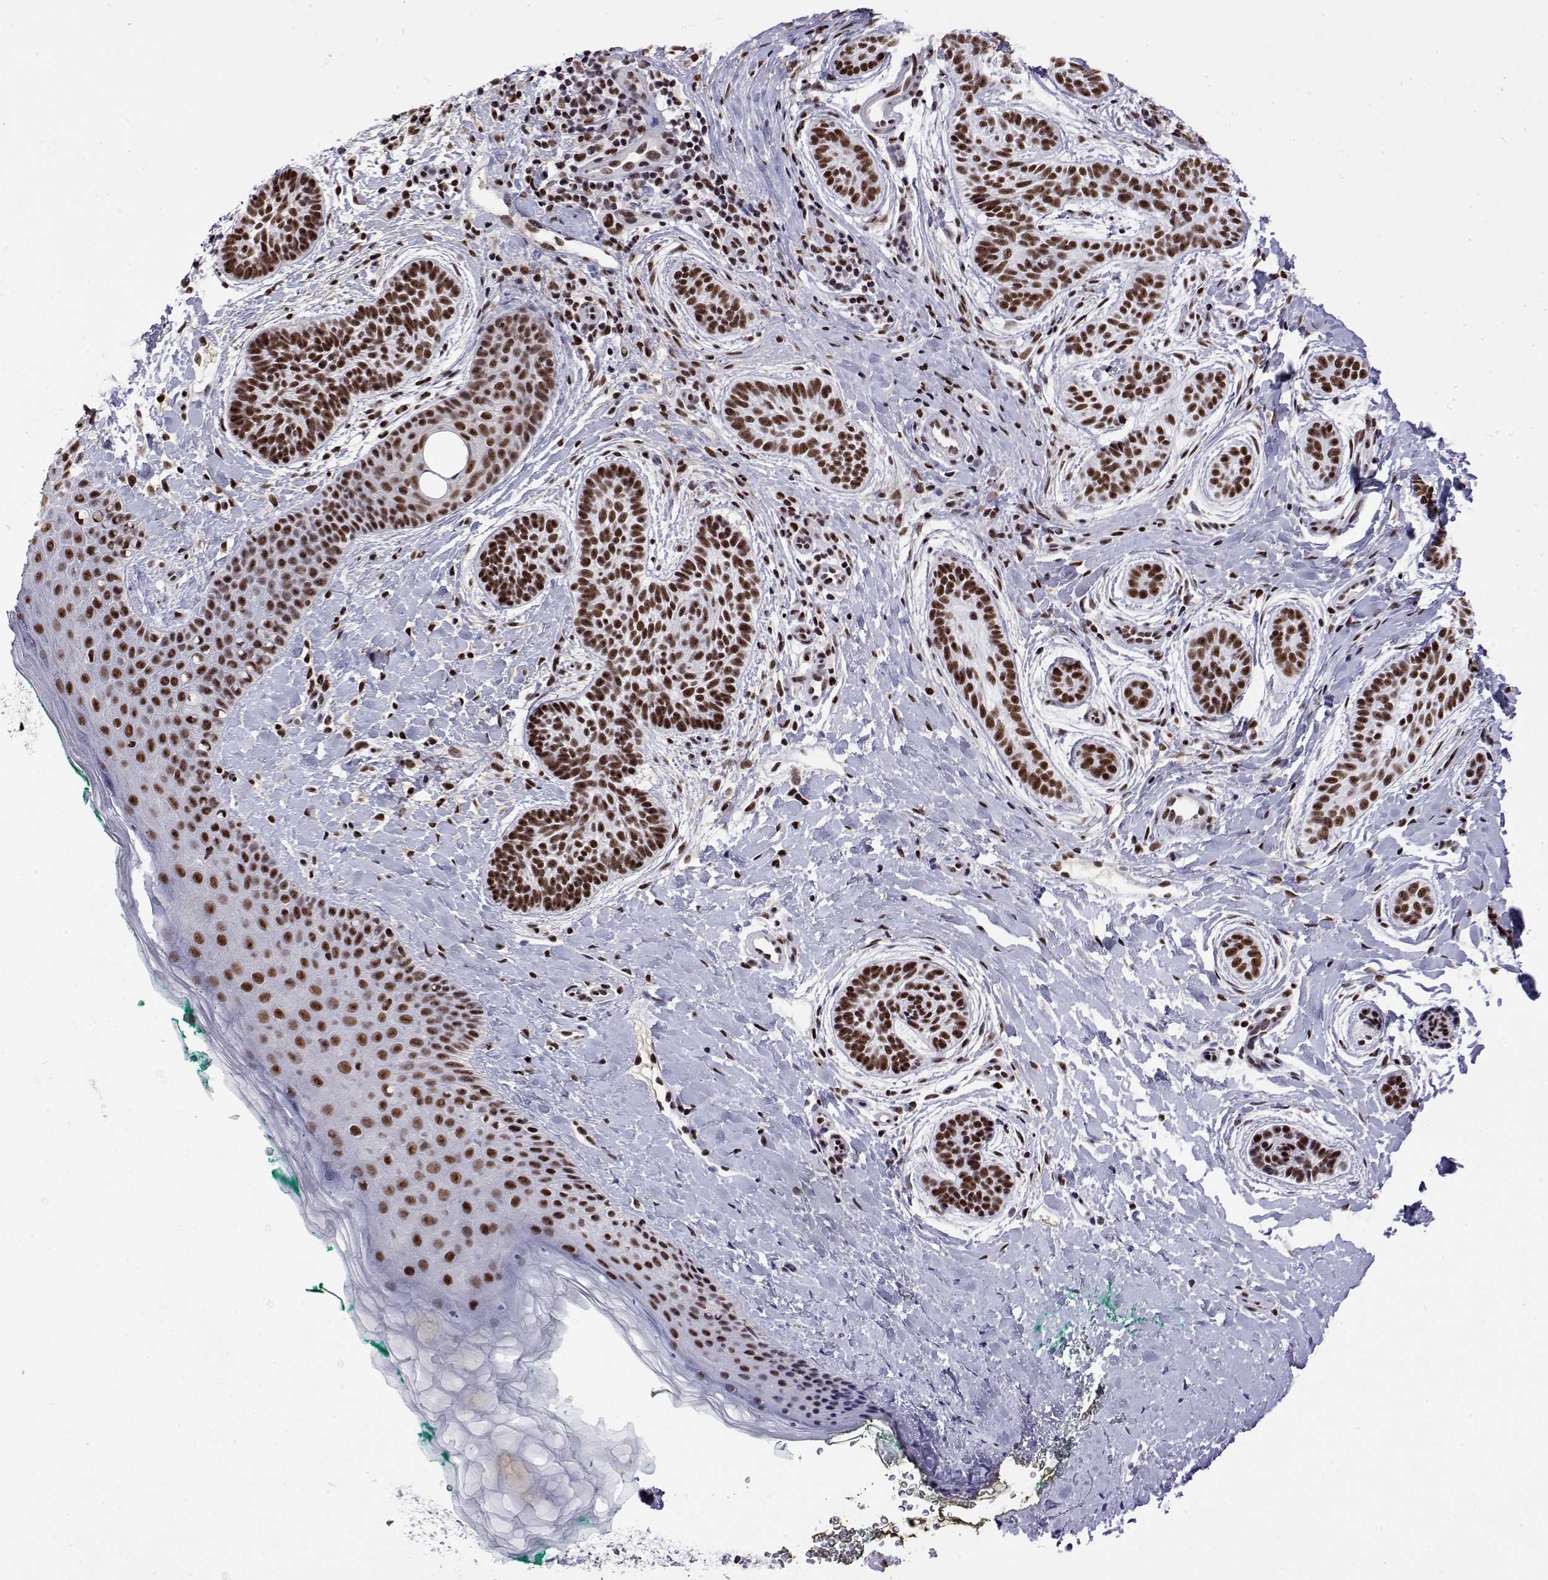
{"staining": {"intensity": "strong", "quantity": ">75%", "location": "nuclear"}, "tissue": "skin cancer", "cell_type": "Tumor cells", "image_type": "cancer", "snomed": [{"axis": "morphology", "description": "Basal cell carcinoma"}, {"axis": "topography", "description": "Skin"}], "caption": "There is high levels of strong nuclear positivity in tumor cells of basal cell carcinoma (skin), as demonstrated by immunohistochemical staining (brown color).", "gene": "POLDIP3", "patient": {"sex": "male", "age": 63}}